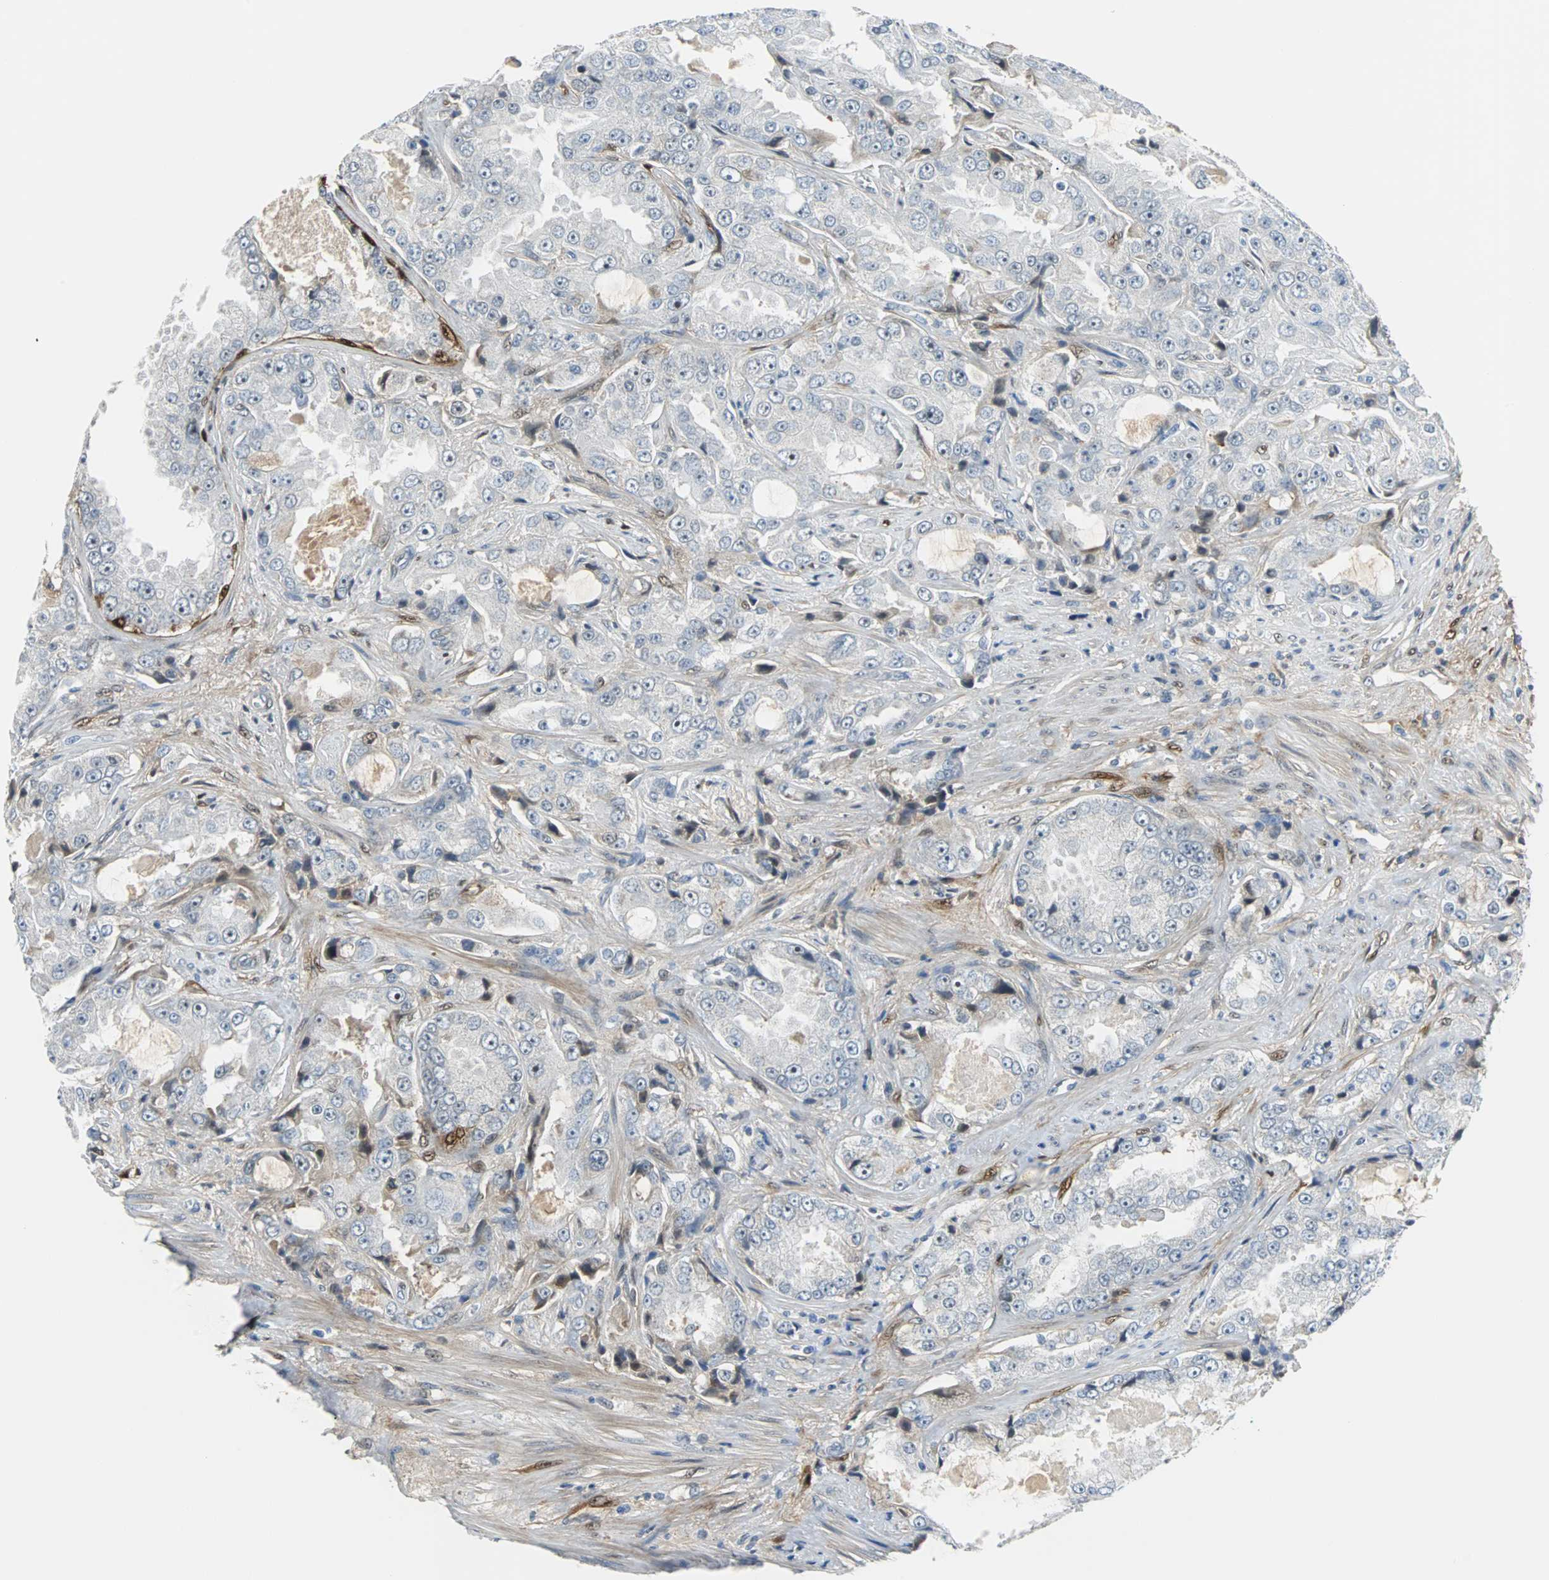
{"staining": {"intensity": "weak", "quantity": "25%-75%", "location": "nuclear"}, "tissue": "prostate cancer", "cell_type": "Tumor cells", "image_type": "cancer", "snomed": [{"axis": "morphology", "description": "Adenocarcinoma, High grade"}, {"axis": "topography", "description": "Prostate"}], "caption": "Immunohistochemistry photomicrograph of human prostate adenocarcinoma (high-grade) stained for a protein (brown), which displays low levels of weak nuclear staining in about 25%-75% of tumor cells.", "gene": "FHL2", "patient": {"sex": "male", "age": 73}}